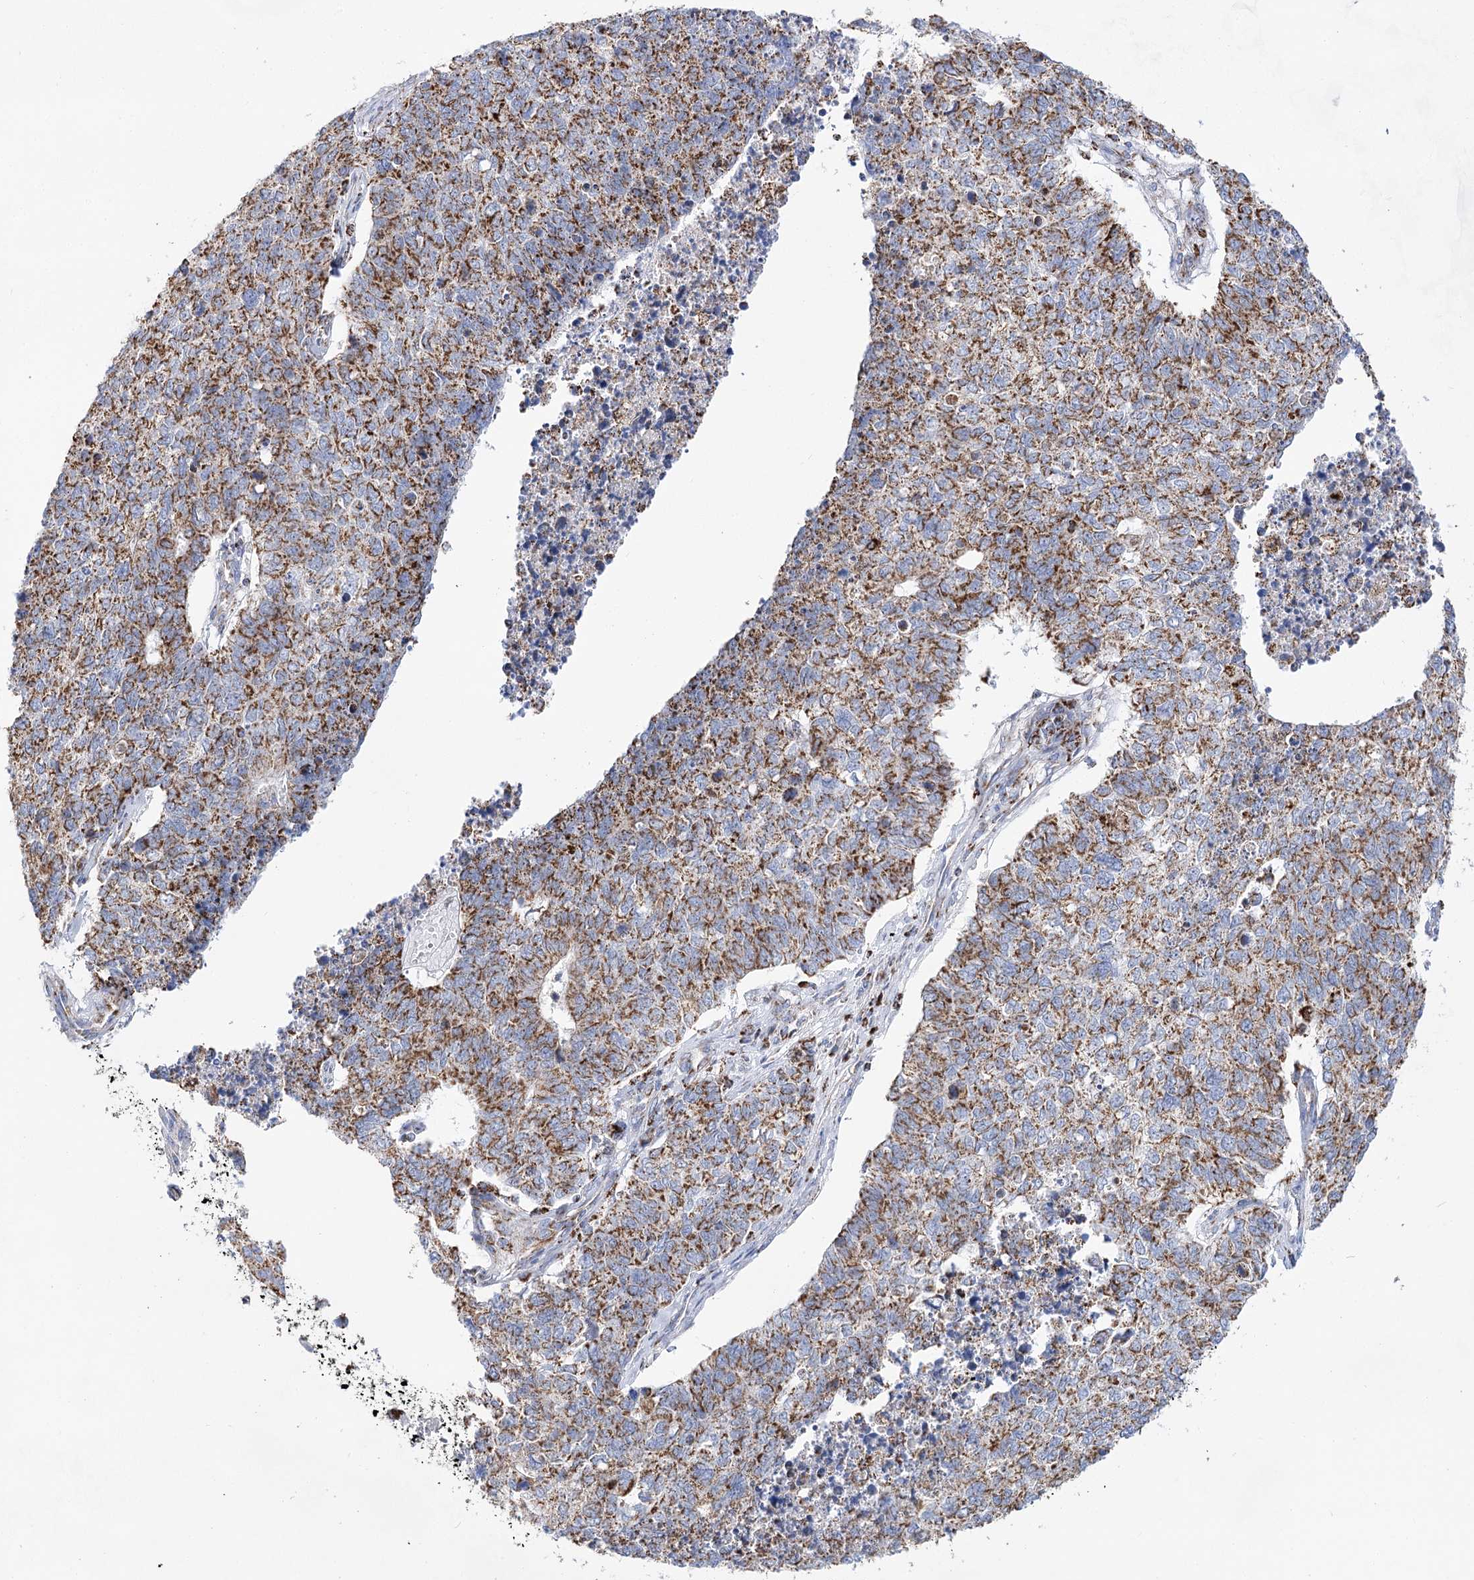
{"staining": {"intensity": "moderate", "quantity": ">75%", "location": "cytoplasmic/membranous"}, "tissue": "cervical cancer", "cell_type": "Tumor cells", "image_type": "cancer", "snomed": [{"axis": "morphology", "description": "Squamous cell carcinoma, NOS"}, {"axis": "topography", "description": "Cervix"}], "caption": "Protein expression analysis of cervical cancer shows moderate cytoplasmic/membranous staining in about >75% of tumor cells.", "gene": "NADK2", "patient": {"sex": "female", "age": 63}}